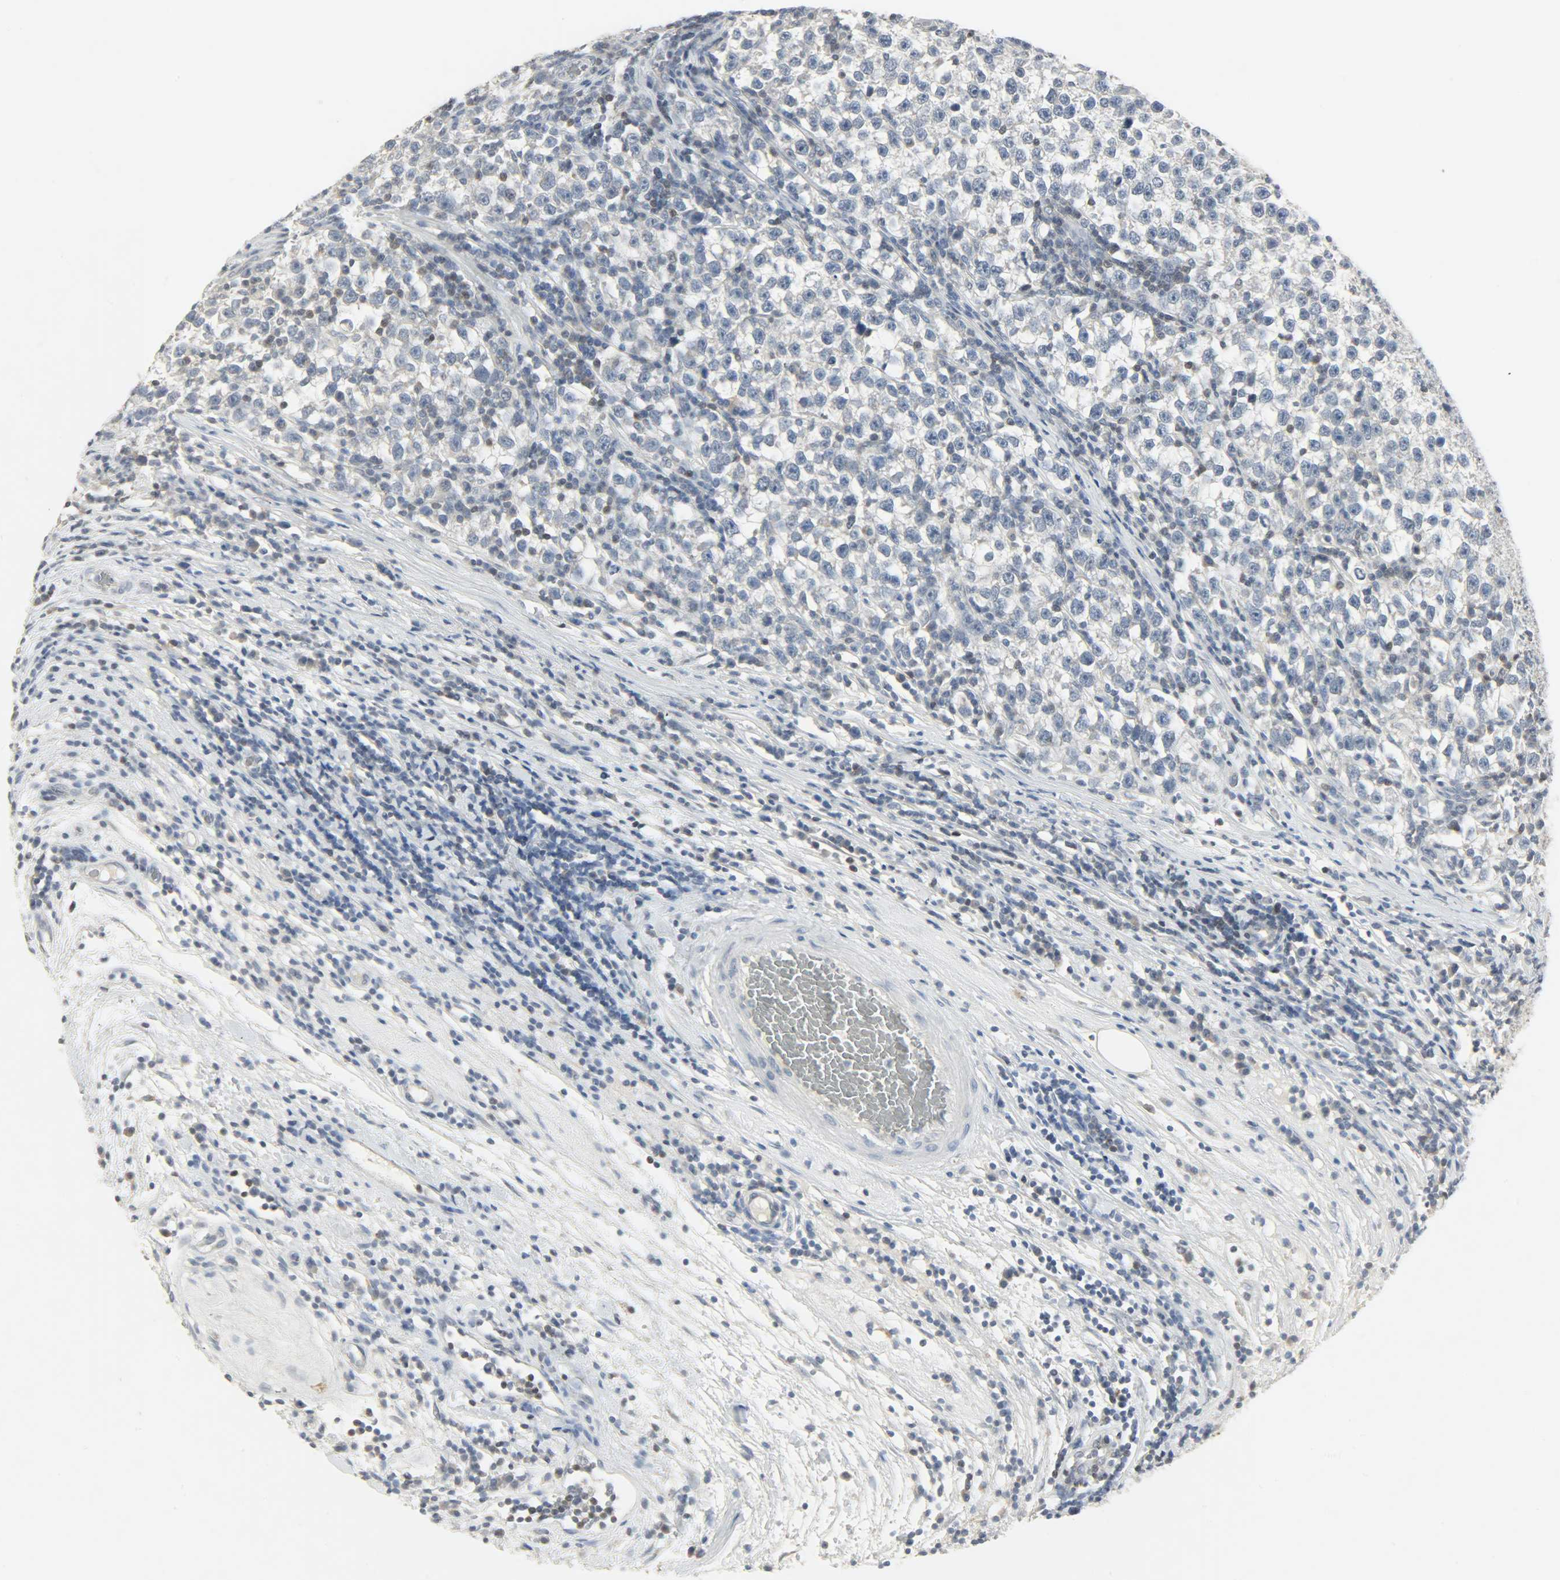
{"staining": {"intensity": "negative", "quantity": "none", "location": "none"}, "tissue": "testis cancer", "cell_type": "Tumor cells", "image_type": "cancer", "snomed": [{"axis": "morphology", "description": "Seminoma, NOS"}, {"axis": "topography", "description": "Testis"}], "caption": "Protein analysis of testis cancer demonstrates no significant positivity in tumor cells. Nuclei are stained in blue.", "gene": "CAMK4", "patient": {"sex": "male", "age": 43}}